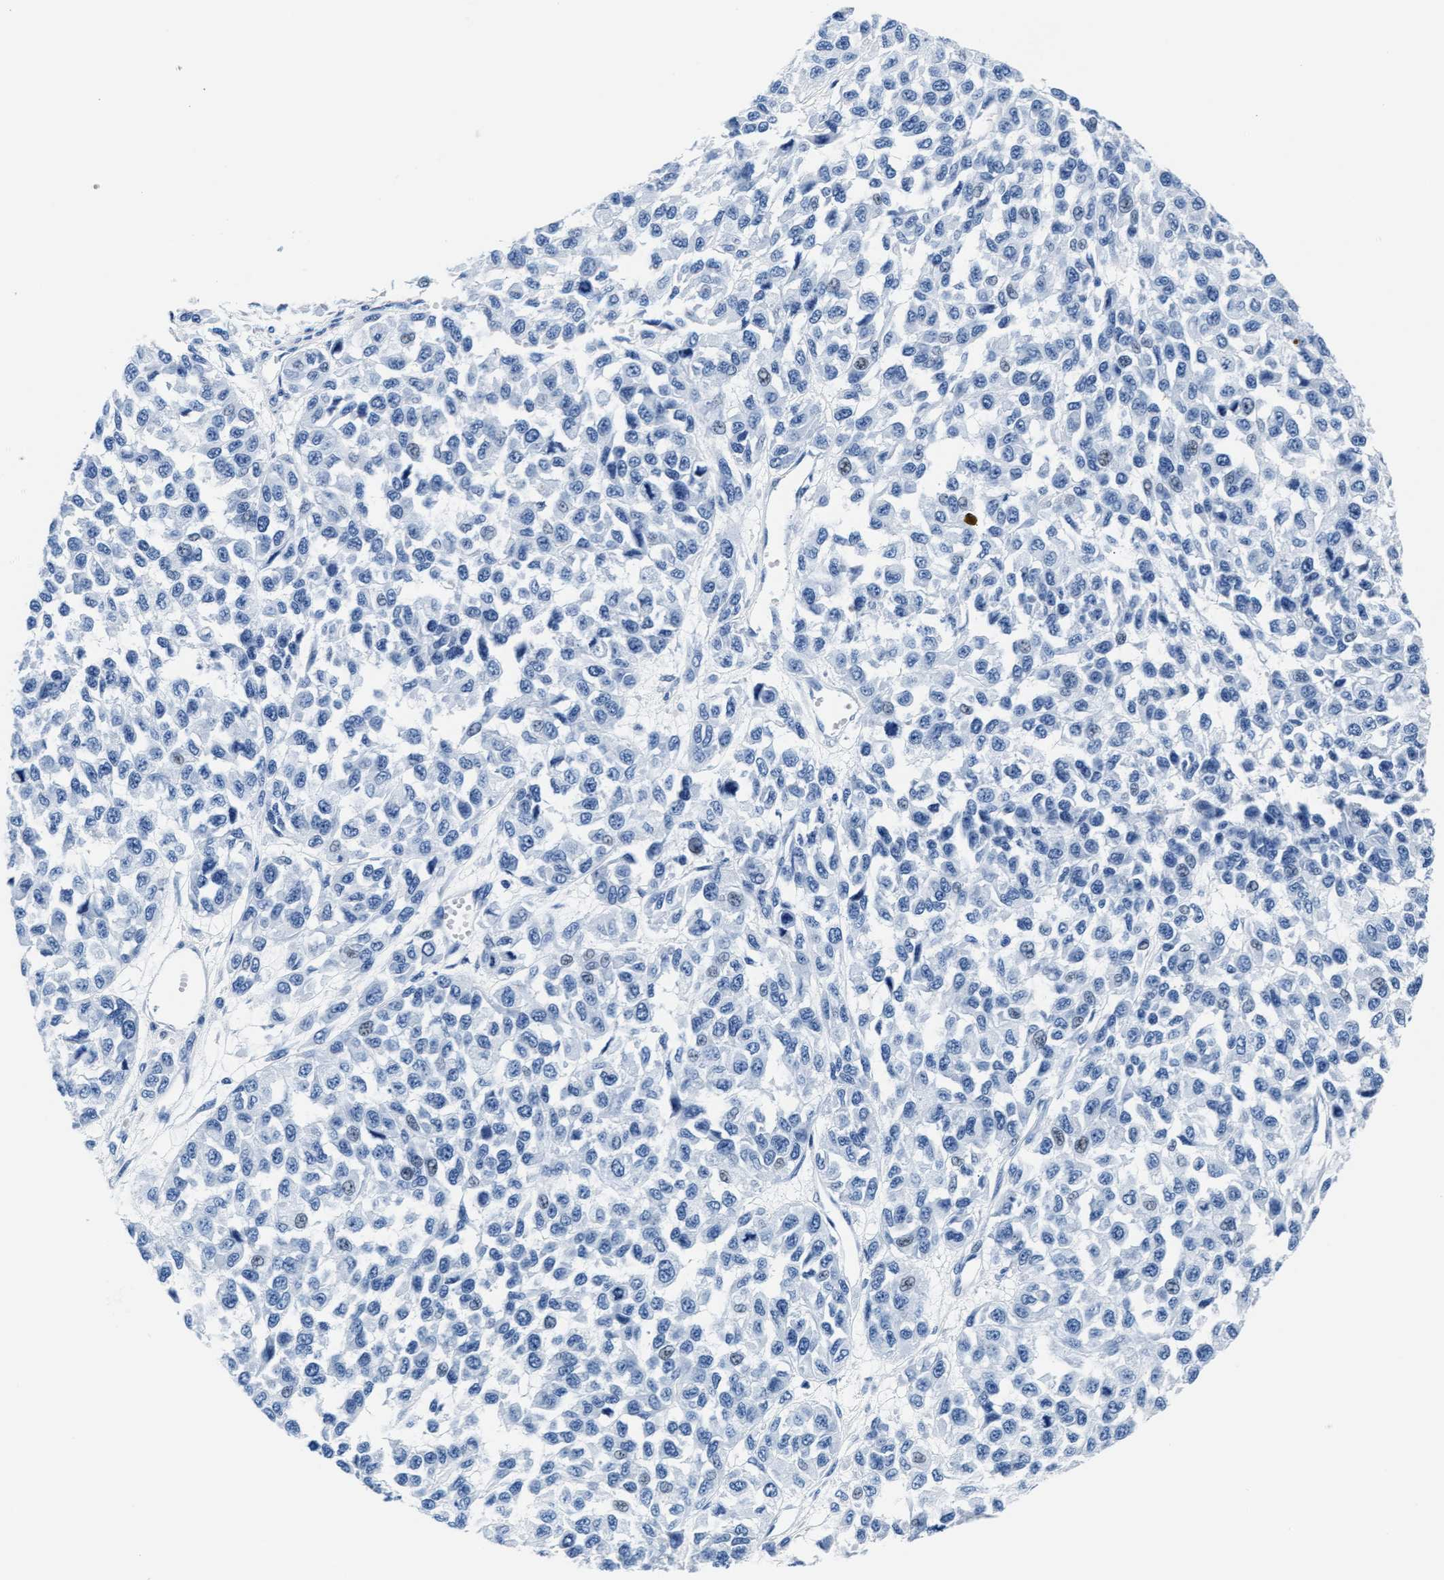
{"staining": {"intensity": "negative", "quantity": "none", "location": "none"}, "tissue": "melanoma", "cell_type": "Tumor cells", "image_type": "cancer", "snomed": [{"axis": "morphology", "description": "Malignant melanoma, NOS"}, {"axis": "topography", "description": "Skin"}], "caption": "A high-resolution photomicrograph shows IHC staining of melanoma, which reveals no significant positivity in tumor cells.", "gene": "MMP8", "patient": {"sex": "male", "age": 62}}